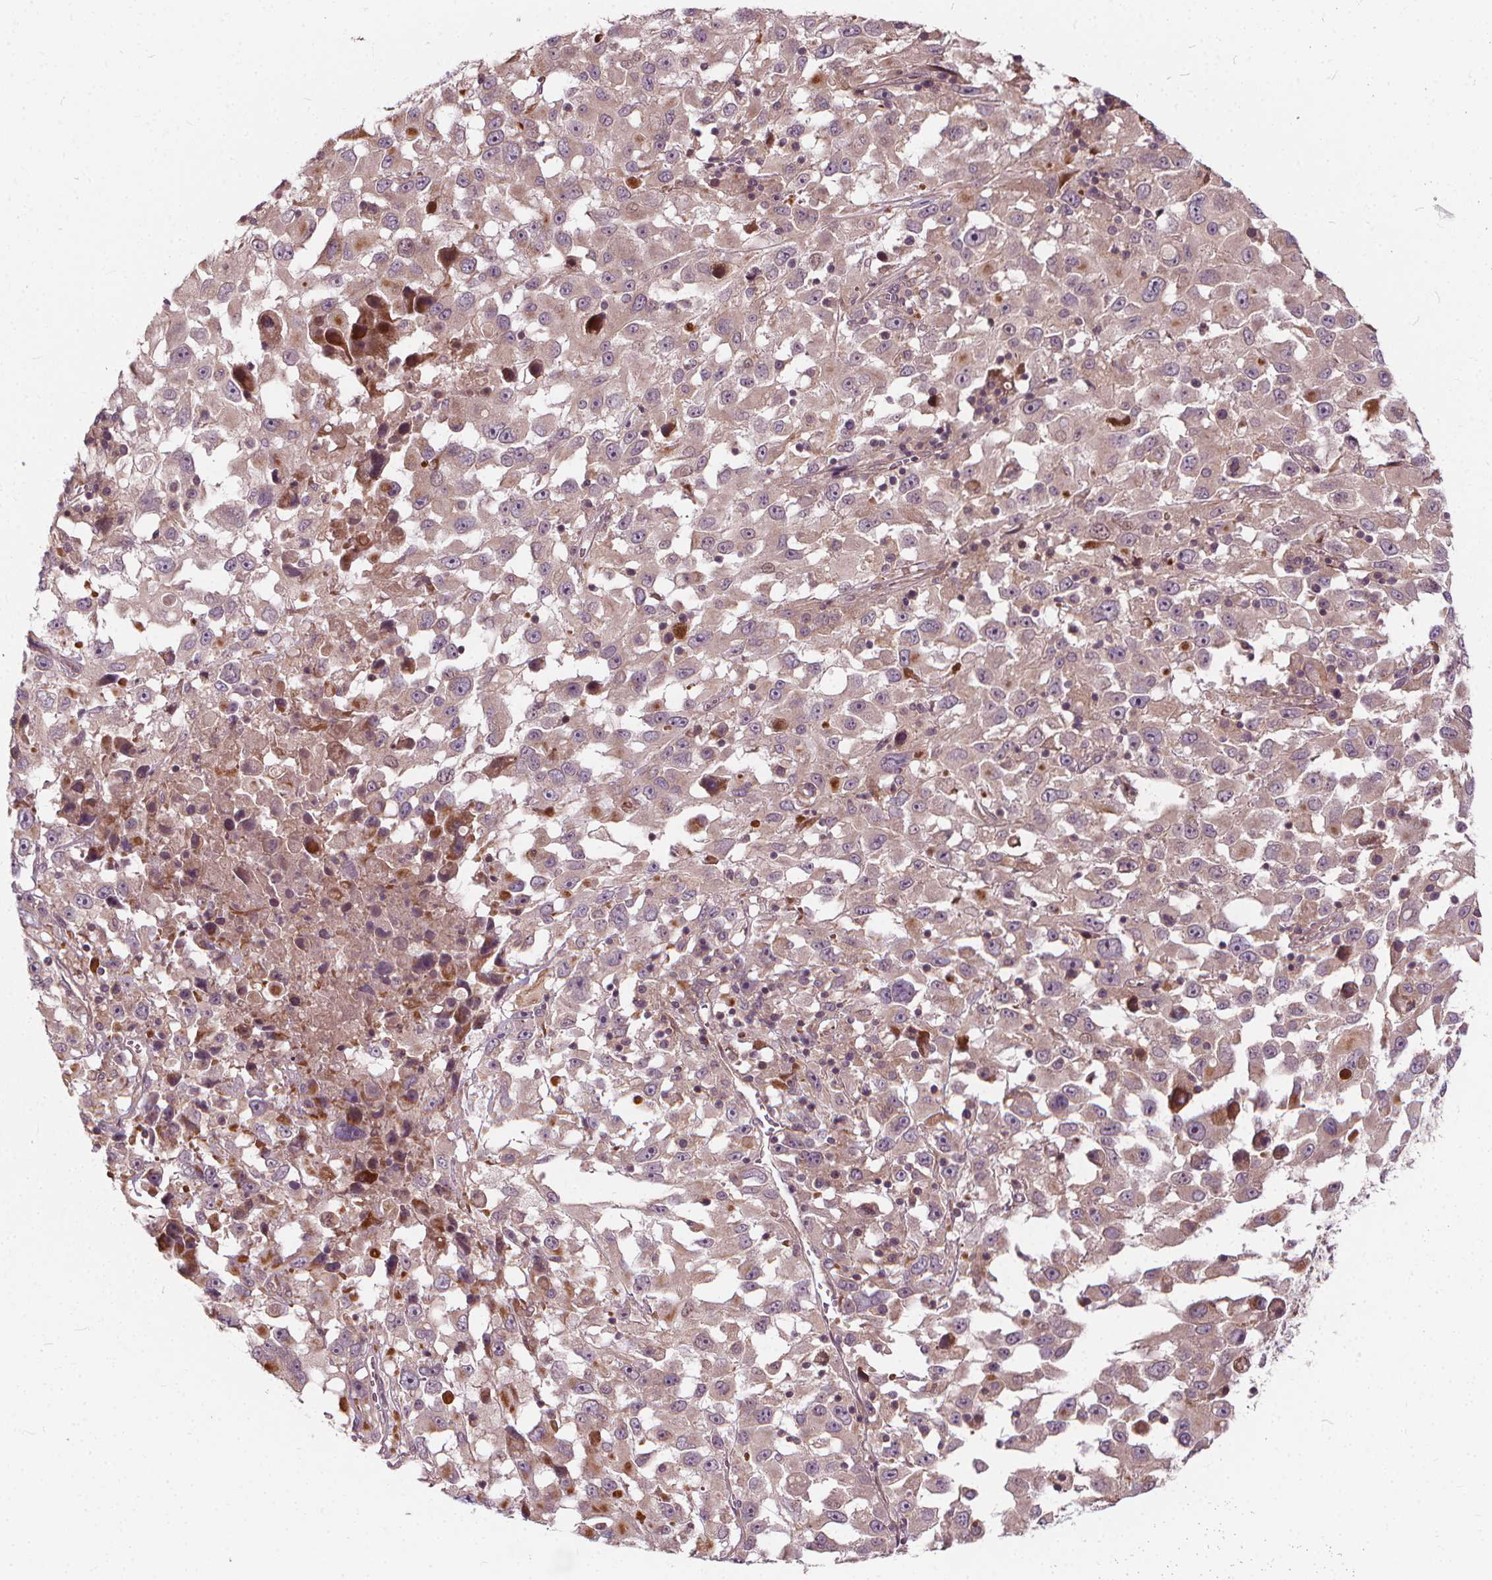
{"staining": {"intensity": "negative", "quantity": "none", "location": "none"}, "tissue": "melanoma", "cell_type": "Tumor cells", "image_type": "cancer", "snomed": [{"axis": "morphology", "description": "Malignant melanoma, Metastatic site"}, {"axis": "topography", "description": "Soft tissue"}], "caption": "An image of human malignant melanoma (metastatic site) is negative for staining in tumor cells.", "gene": "INPP5E", "patient": {"sex": "male", "age": 50}}